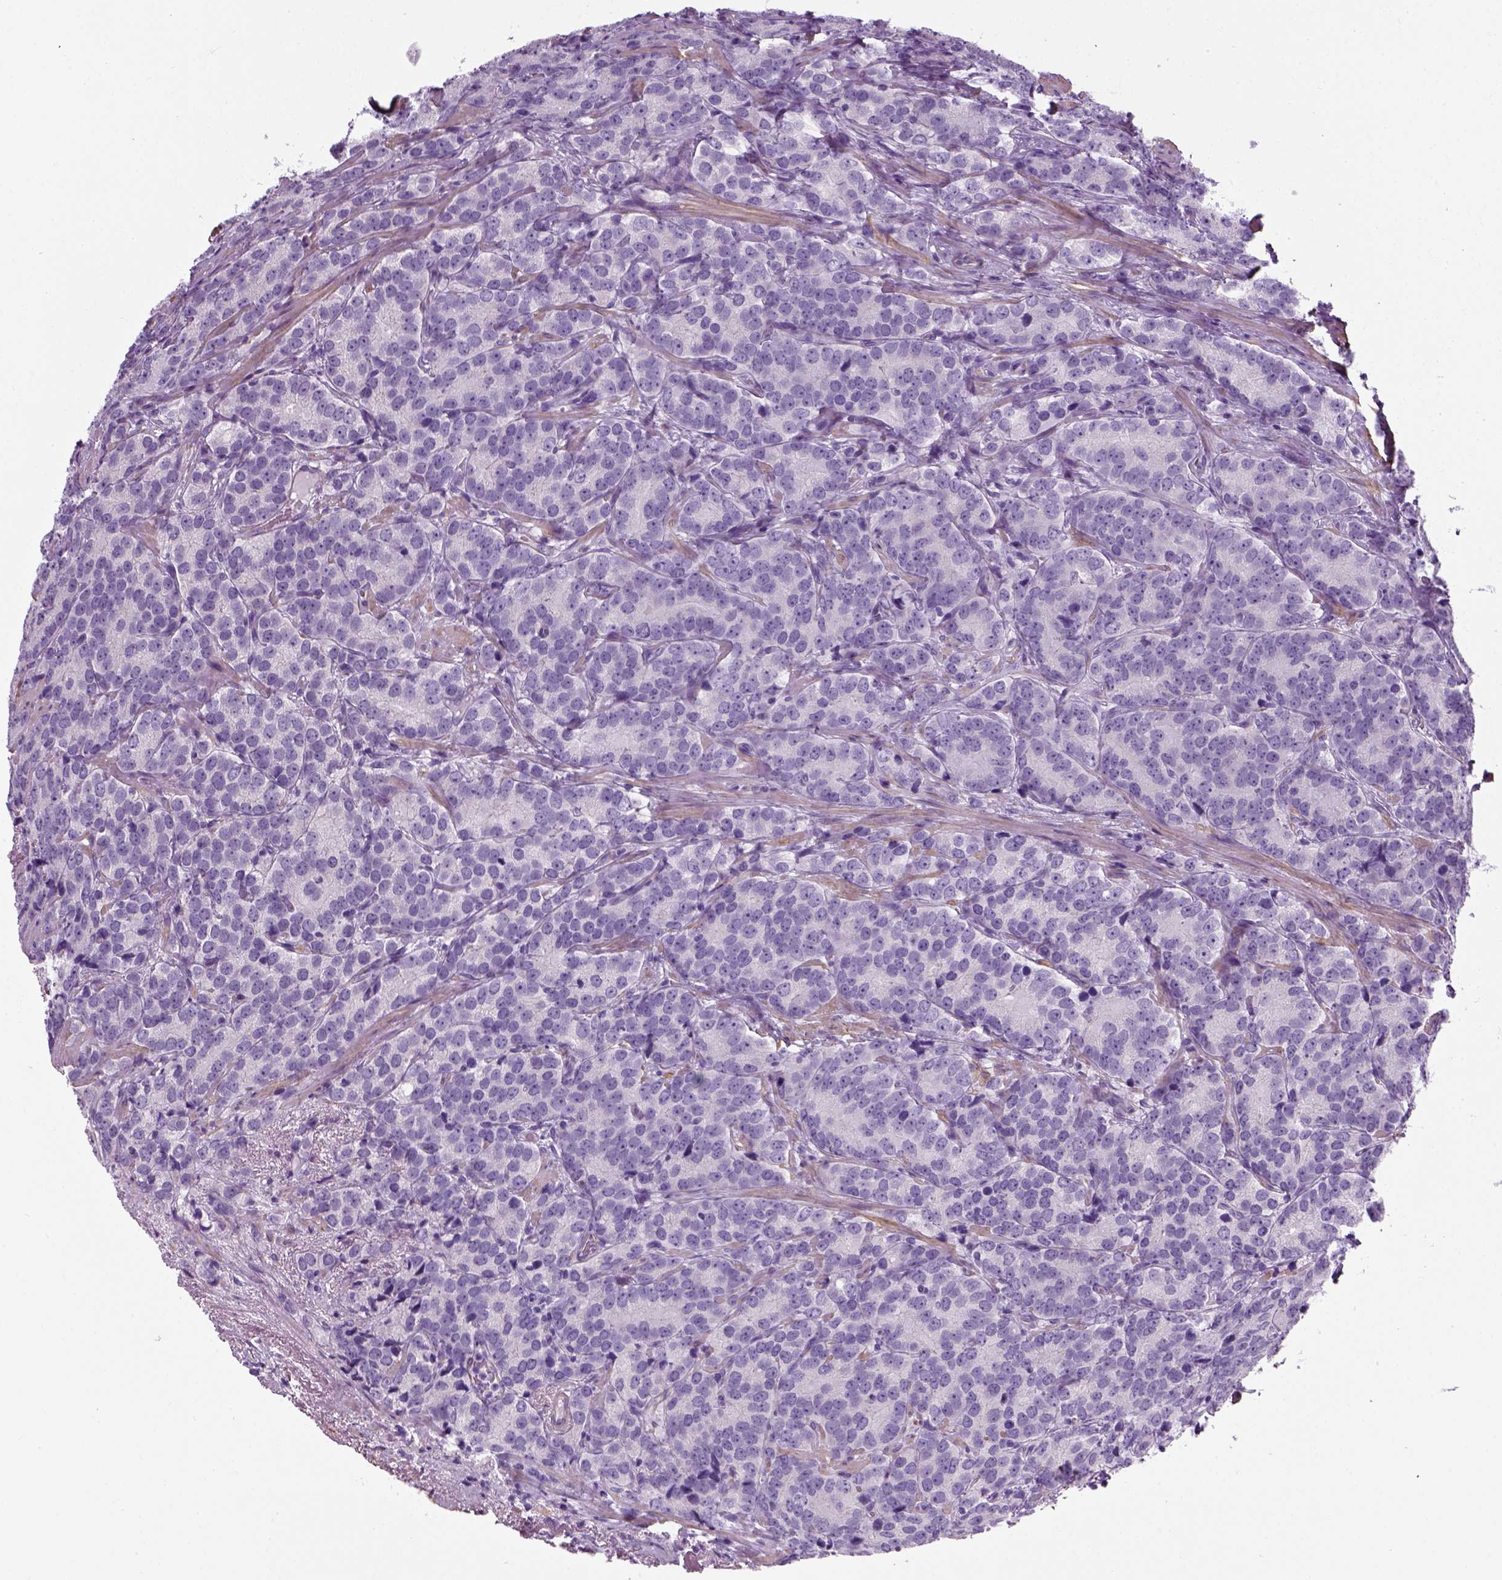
{"staining": {"intensity": "negative", "quantity": "none", "location": "none"}, "tissue": "prostate cancer", "cell_type": "Tumor cells", "image_type": "cancer", "snomed": [{"axis": "morphology", "description": "Adenocarcinoma, NOS"}, {"axis": "topography", "description": "Prostate"}], "caption": "High power microscopy histopathology image of an IHC histopathology image of prostate cancer, revealing no significant positivity in tumor cells.", "gene": "FAM161A", "patient": {"sex": "male", "age": 71}}